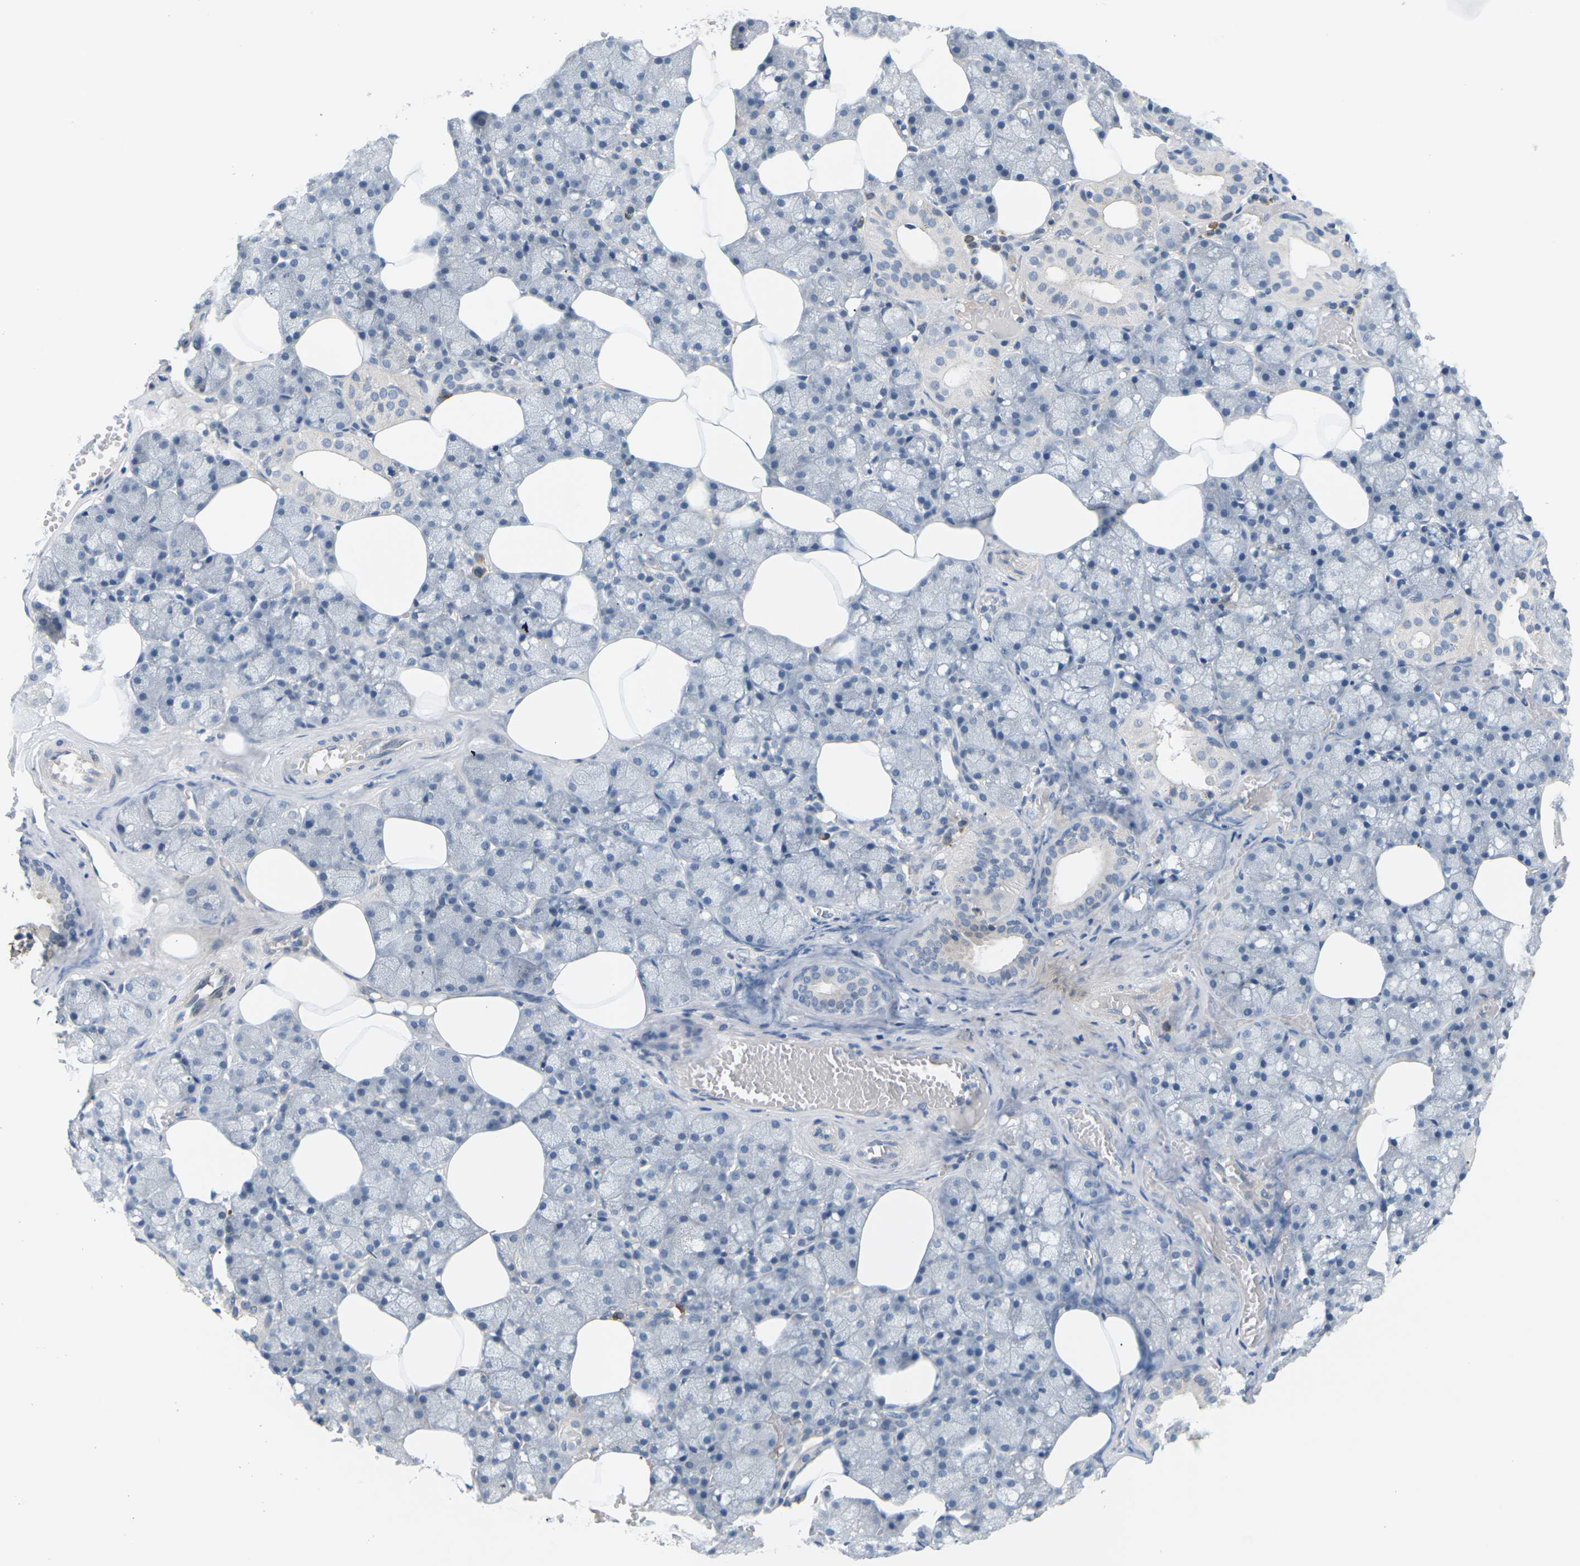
{"staining": {"intensity": "negative", "quantity": "none", "location": "none"}, "tissue": "salivary gland", "cell_type": "Glandular cells", "image_type": "normal", "snomed": [{"axis": "morphology", "description": "Normal tissue, NOS"}, {"axis": "topography", "description": "Salivary gland"}], "caption": "The histopathology image demonstrates no staining of glandular cells in normal salivary gland.", "gene": "EVA1C", "patient": {"sex": "male", "age": 62}}